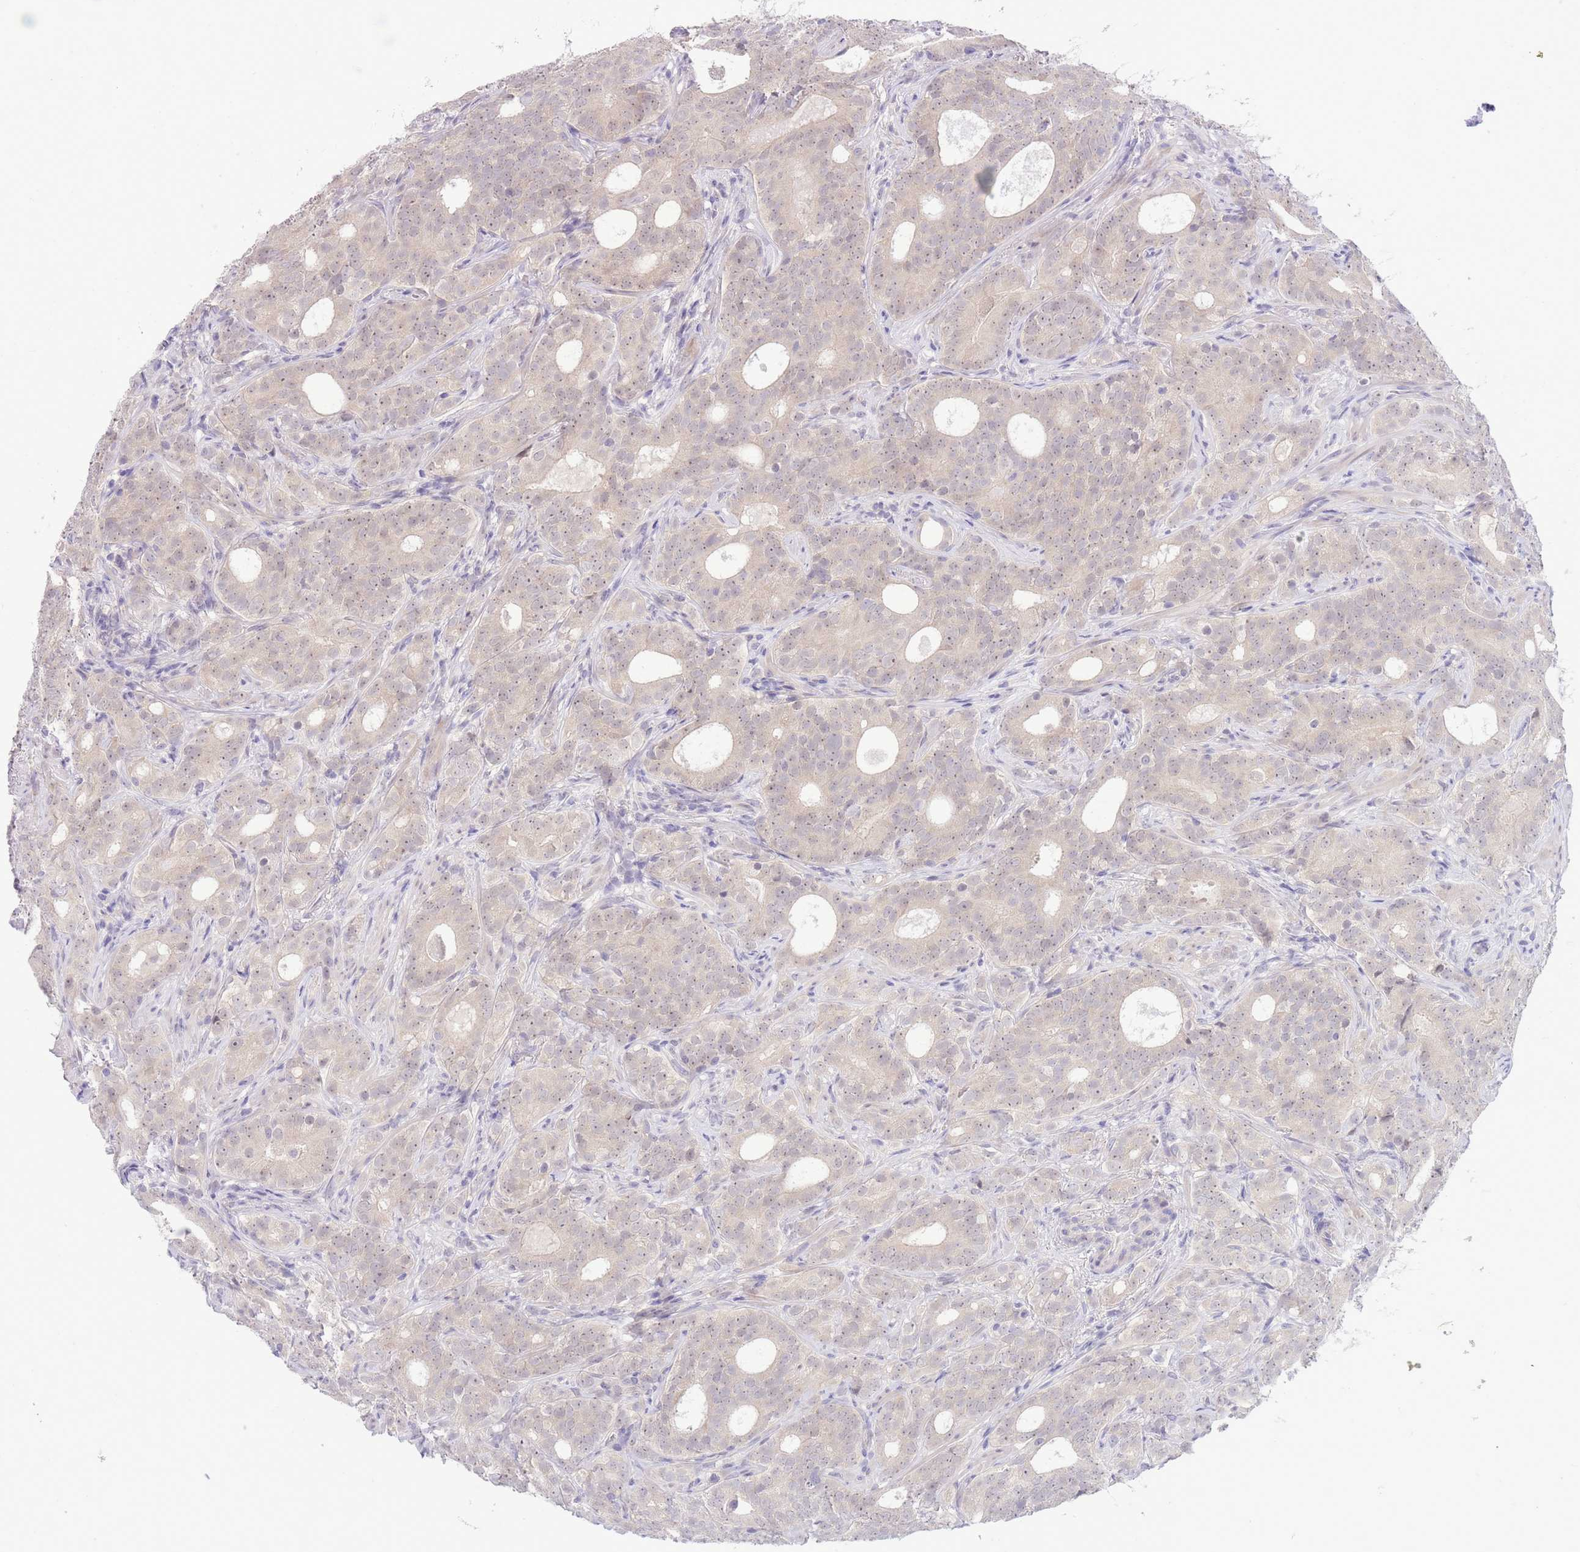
{"staining": {"intensity": "weak", "quantity": "25%-75%", "location": "nuclear"}, "tissue": "prostate cancer", "cell_type": "Tumor cells", "image_type": "cancer", "snomed": [{"axis": "morphology", "description": "Adenocarcinoma, High grade"}, {"axis": "topography", "description": "Prostate"}], "caption": "Immunohistochemical staining of human prostate adenocarcinoma (high-grade) shows low levels of weak nuclear protein positivity in about 25%-75% of tumor cells.", "gene": "FBXO46", "patient": {"sex": "male", "age": 64}}